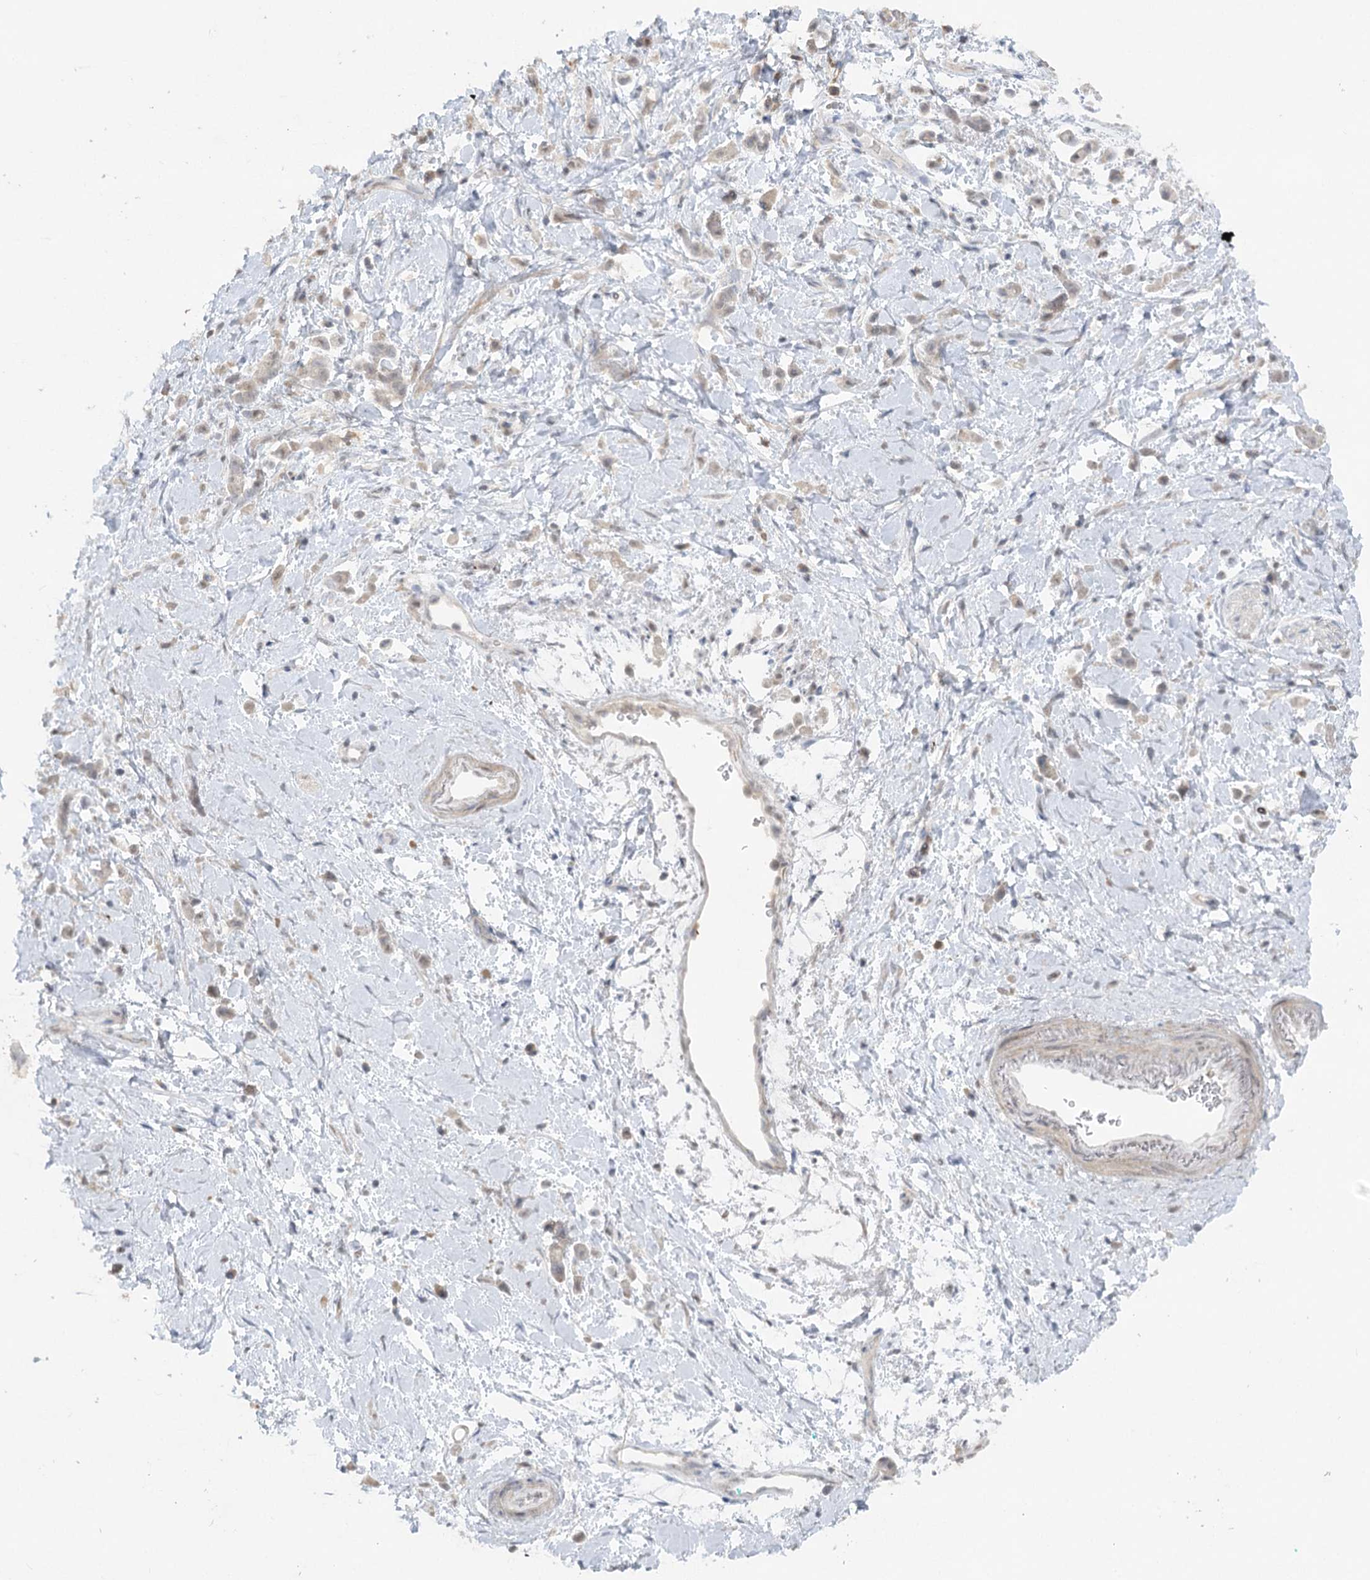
{"staining": {"intensity": "weak", "quantity": "<25%", "location": "cytoplasmic/membranous"}, "tissue": "stomach cancer", "cell_type": "Tumor cells", "image_type": "cancer", "snomed": [{"axis": "morphology", "description": "Adenocarcinoma, NOS"}, {"axis": "topography", "description": "Stomach"}], "caption": "This image is of stomach cancer stained with immunohistochemistry to label a protein in brown with the nuclei are counter-stained blue. There is no staining in tumor cells.", "gene": "TRAF3IP1", "patient": {"sex": "female", "age": 60}}